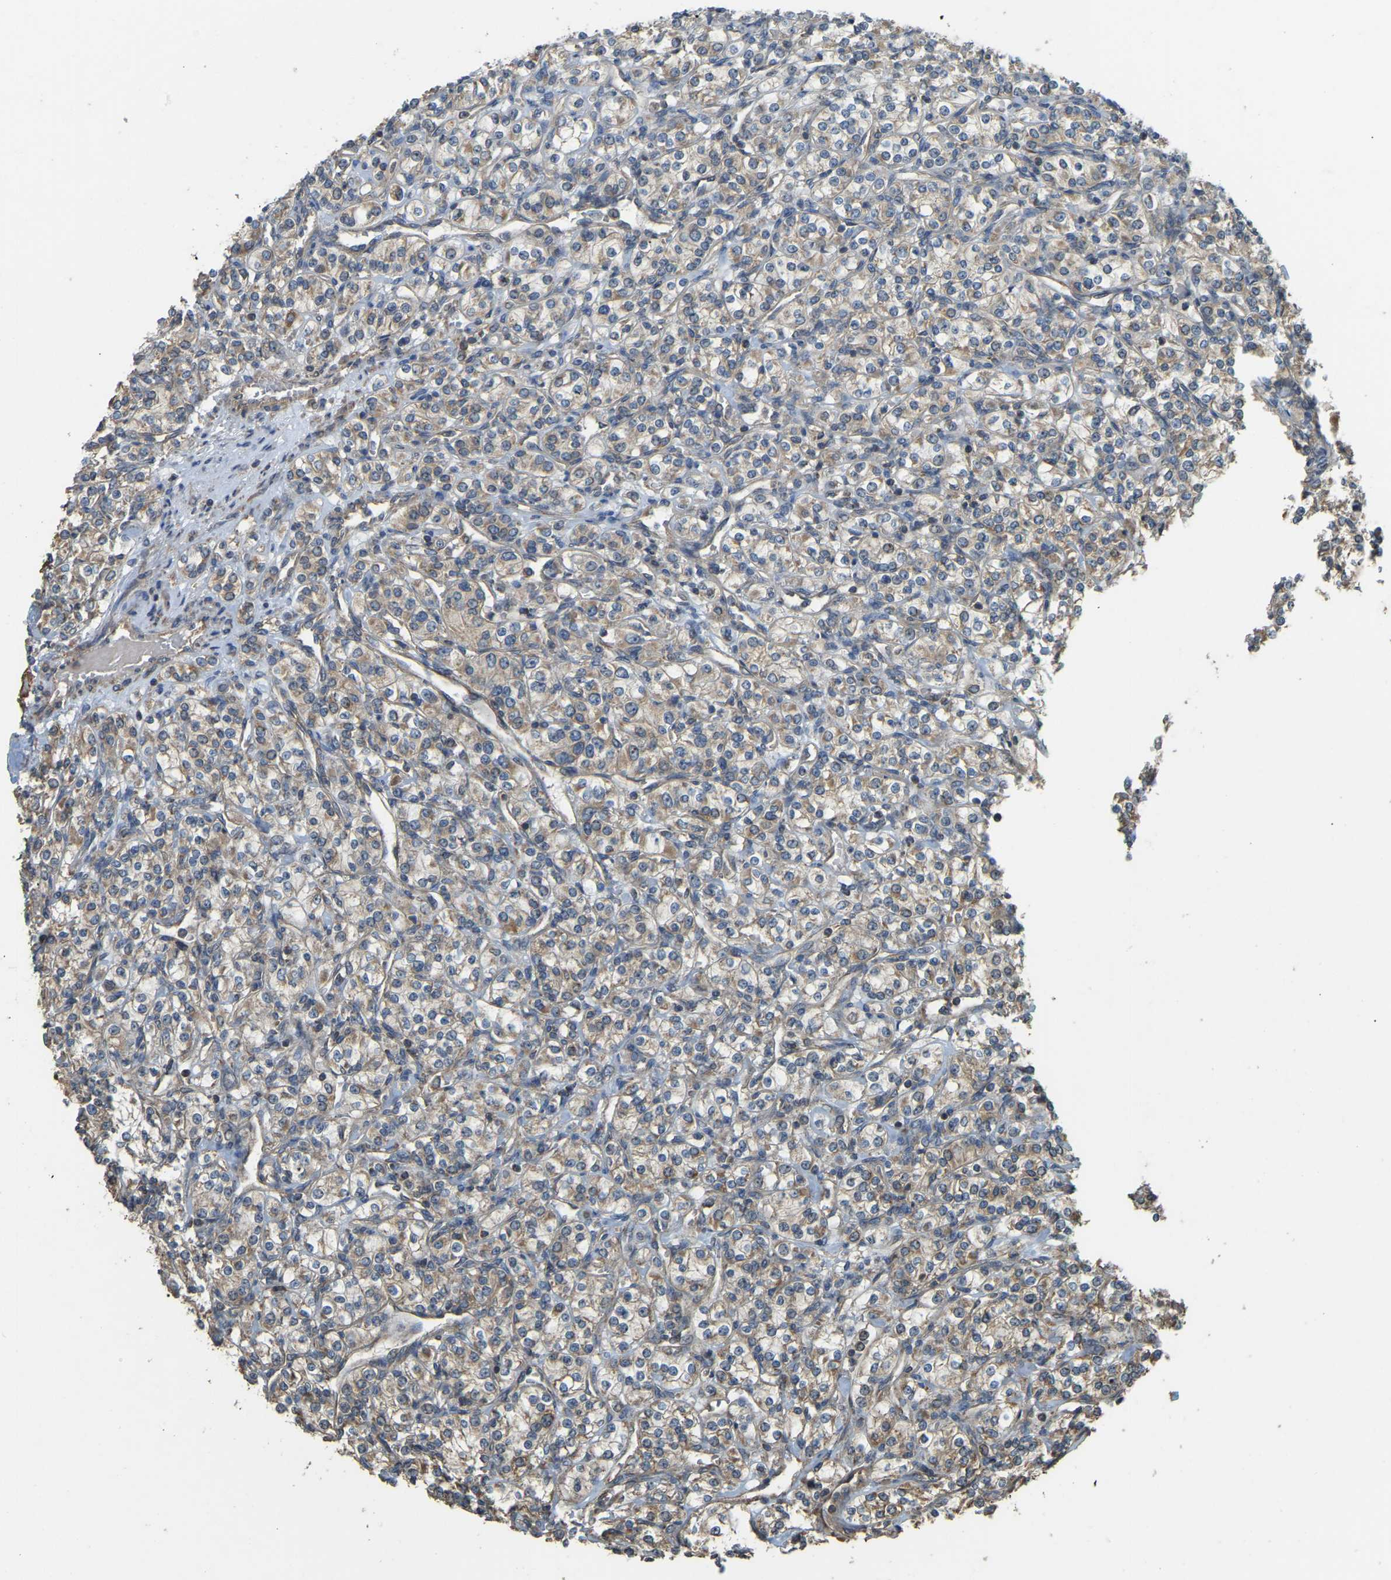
{"staining": {"intensity": "moderate", "quantity": ">75%", "location": "cytoplasmic/membranous"}, "tissue": "renal cancer", "cell_type": "Tumor cells", "image_type": "cancer", "snomed": [{"axis": "morphology", "description": "Adenocarcinoma, NOS"}, {"axis": "topography", "description": "Kidney"}], "caption": "Immunohistochemistry of human adenocarcinoma (renal) demonstrates medium levels of moderate cytoplasmic/membranous staining in about >75% of tumor cells.", "gene": "GNG2", "patient": {"sex": "male", "age": 77}}